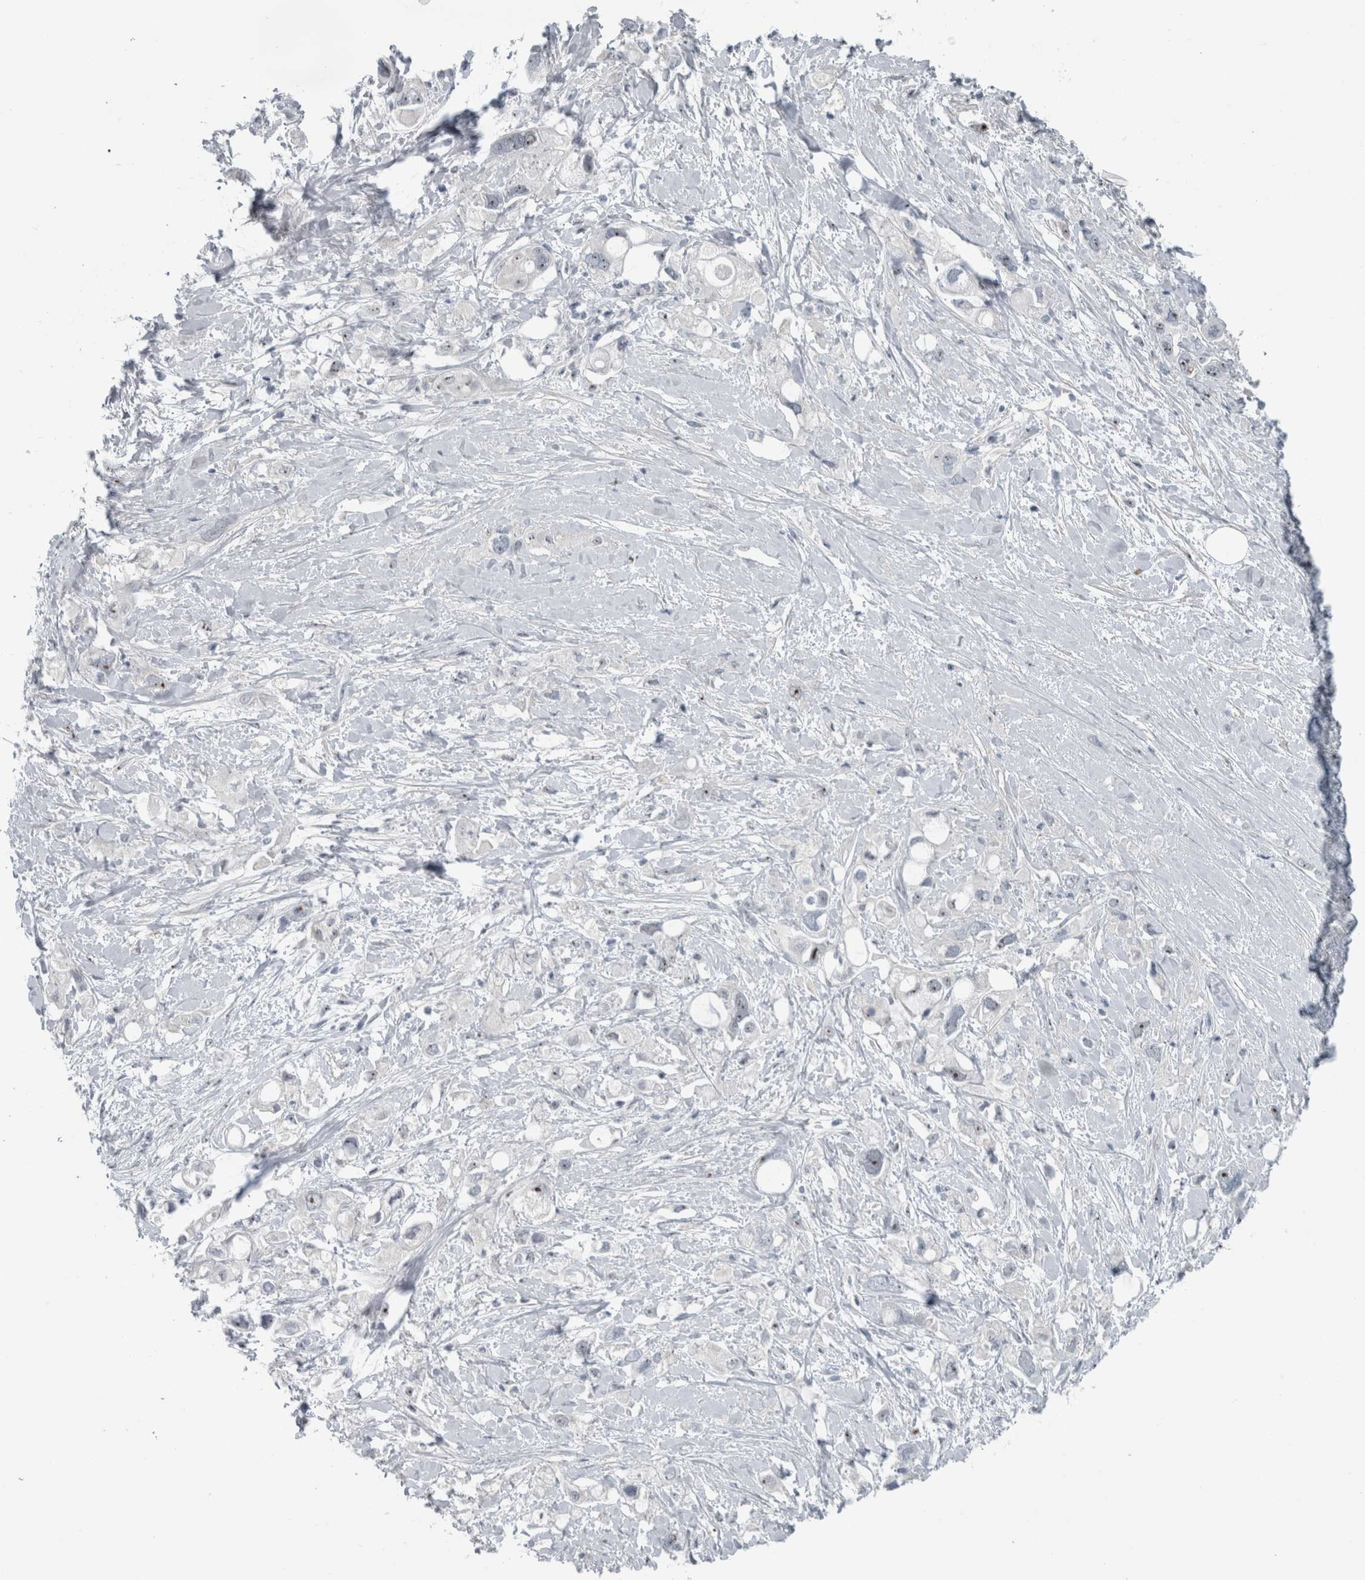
{"staining": {"intensity": "moderate", "quantity": "<25%", "location": "nuclear"}, "tissue": "pancreatic cancer", "cell_type": "Tumor cells", "image_type": "cancer", "snomed": [{"axis": "morphology", "description": "Adenocarcinoma, NOS"}, {"axis": "topography", "description": "Pancreas"}], "caption": "About <25% of tumor cells in human pancreatic adenocarcinoma exhibit moderate nuclear protein staining as visualized by brown immunohistochemical staining.", "gene": "UTP6", "patient": {"sex": "female", "age": 56}}